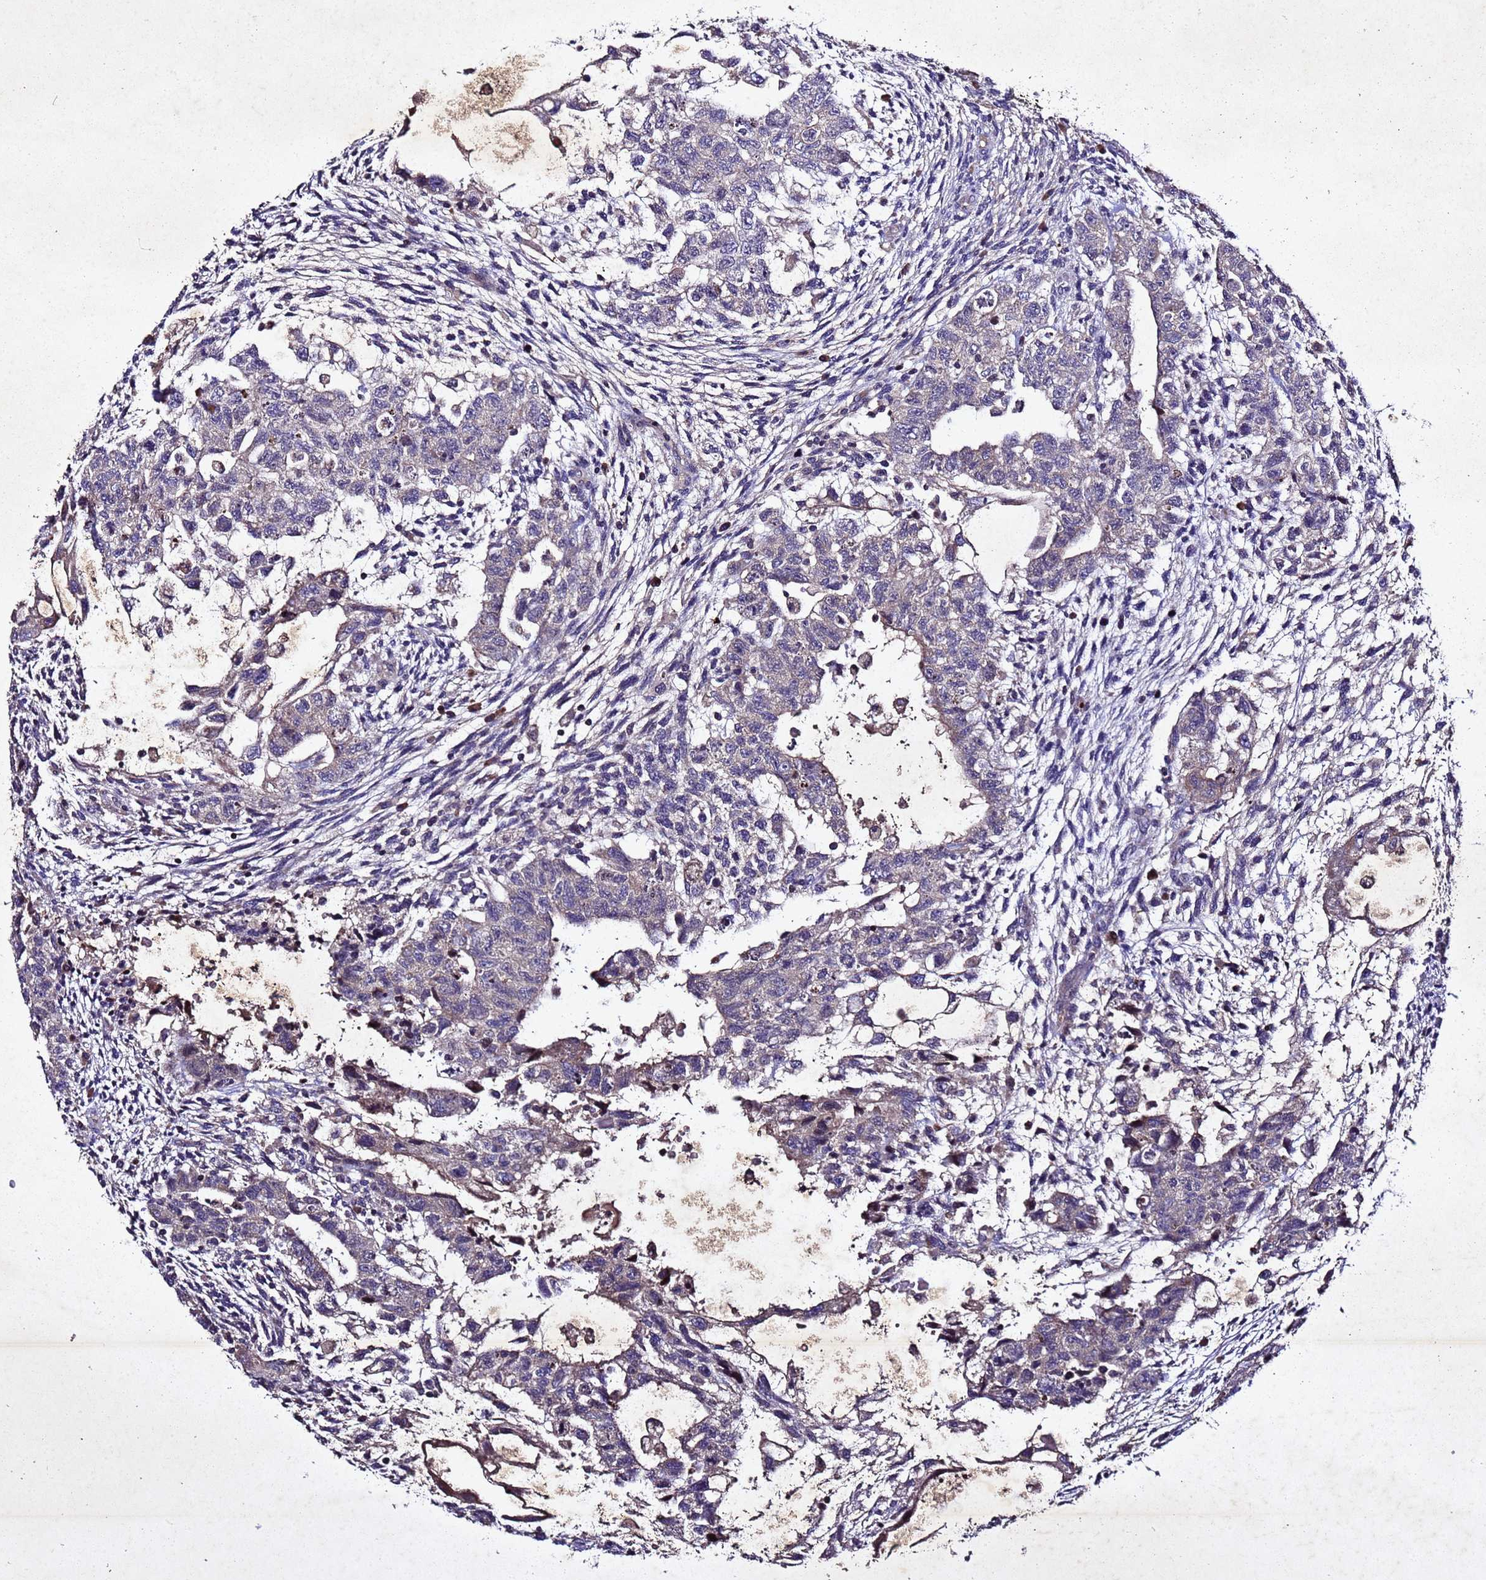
{"staining": {"intensity": "negative", "quantity": "none", "location": "none"}, "tissue": "testis cancer", "cell_type": "Tumor cells", "image_type": "cancer", "snomed": [{"axis": "morphology", "description": "Carcinoma, Embryonal, NOS"}, {"axis": "topography", "description": "Testis"}], "caption": "Immunohistochemistry (IHC) image of neoplastic tissue: human embryonal carcinoma (testis) stained with DAB exhibits no significant protein staining in tumor cells. The staining is performed using DAB (3,3'-diaminobenzidine) brown chromogen with nuclei counter-stained in using hematoxylin.", "gene": "SV2B", "patient": {"sex": "male", "age": 36}}